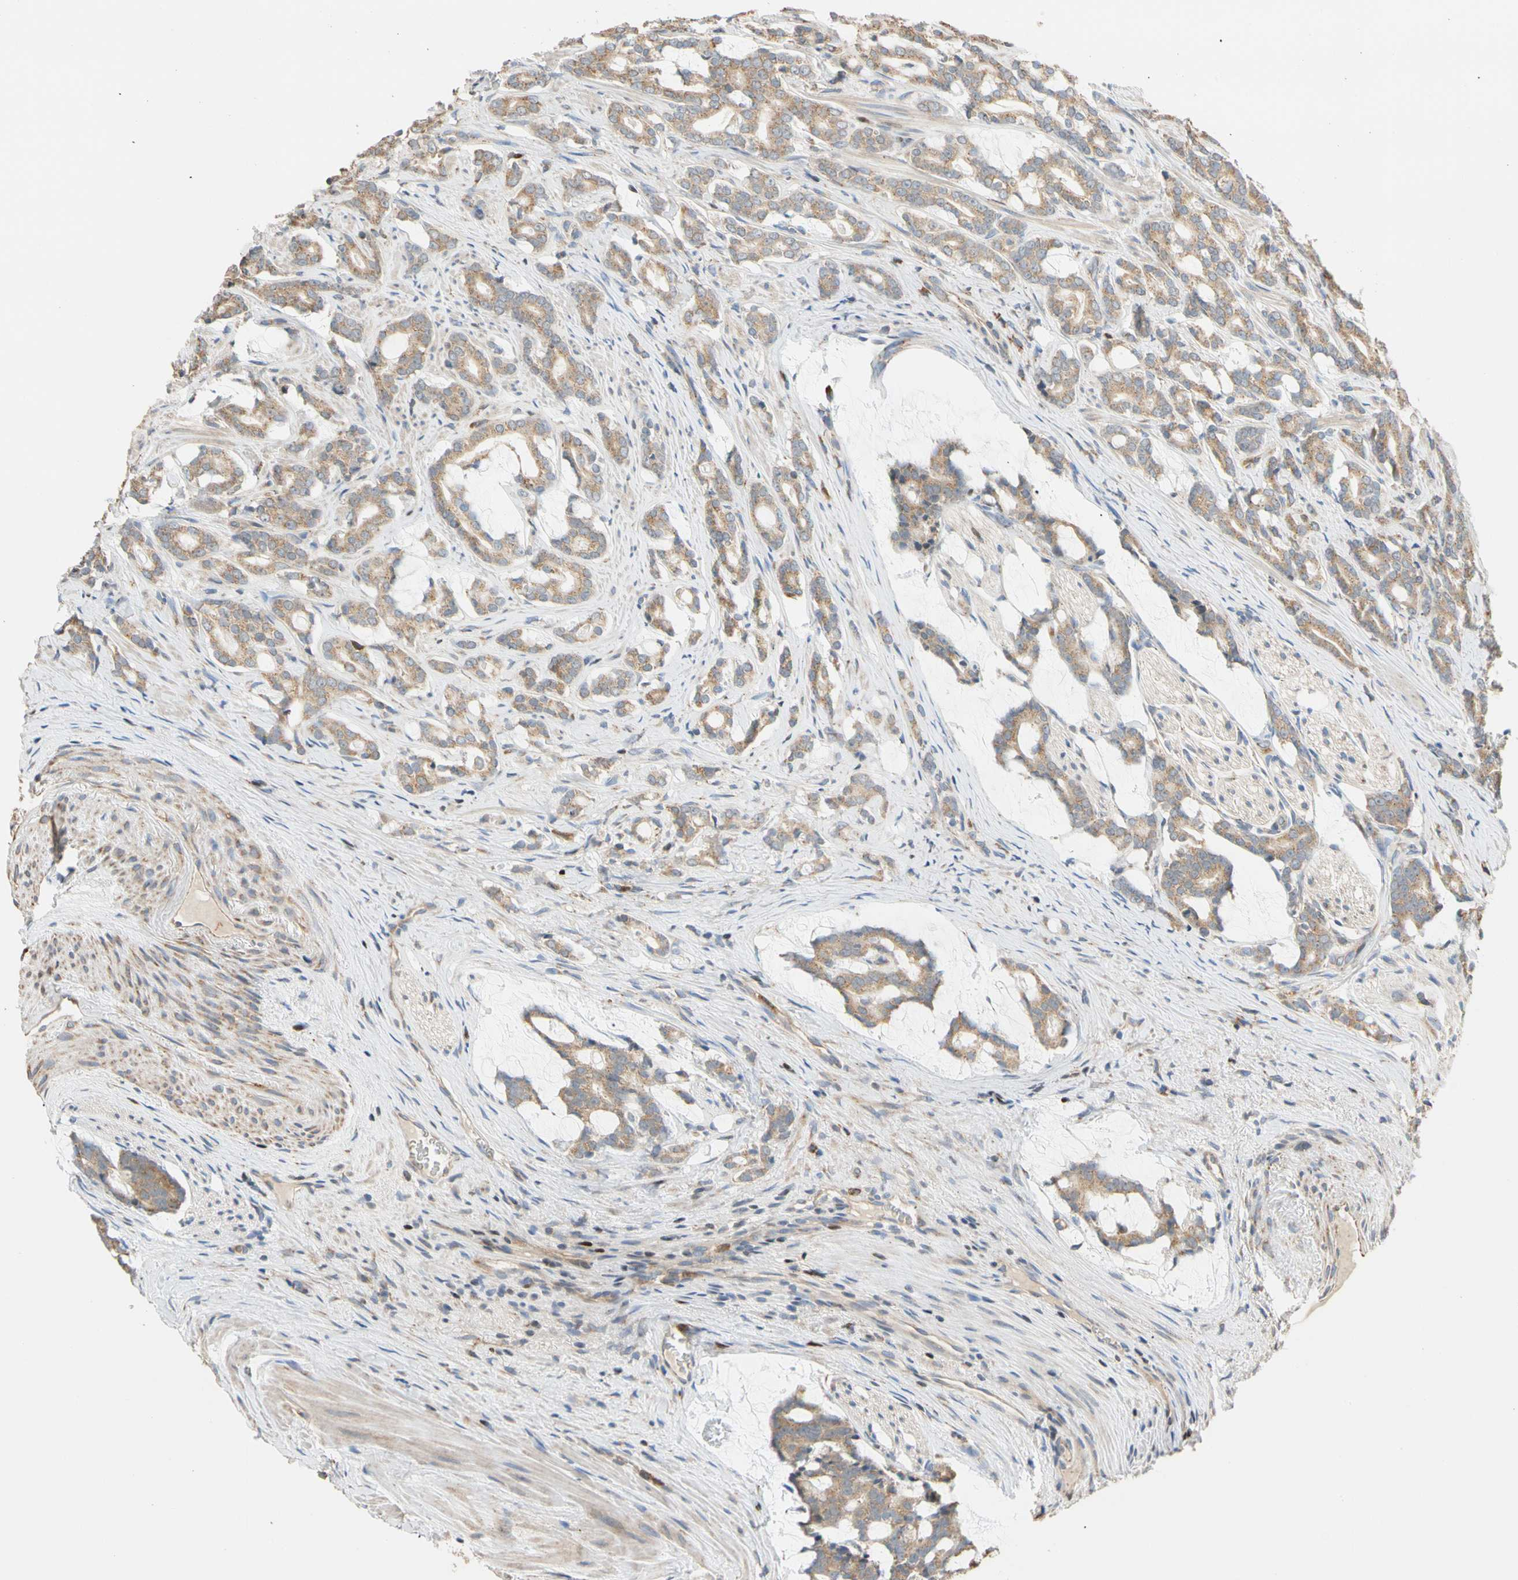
{"staining": {"intensity": "moderate", "quantity": ">75%", "location": "cytoplasmic/membranous"}, "tissue": "prostate cancer", "cell_type": "Tumor cells", "image_type": "cancer", "snomed": [{"axis": "morphology", "description": "Adenocarcinoma, Low grade"}, {"axis": "topography", "description": "Prostate"}], "caption": "Immunohistochemistry (IHC) of prostate low-grade adenocarcinoma shows medium levels of moderate cytoplasmic/membranous staining in about >75% of tumor cells.", "gene": "IP6K2", "patient": {"sex": "male", "age": 58}}